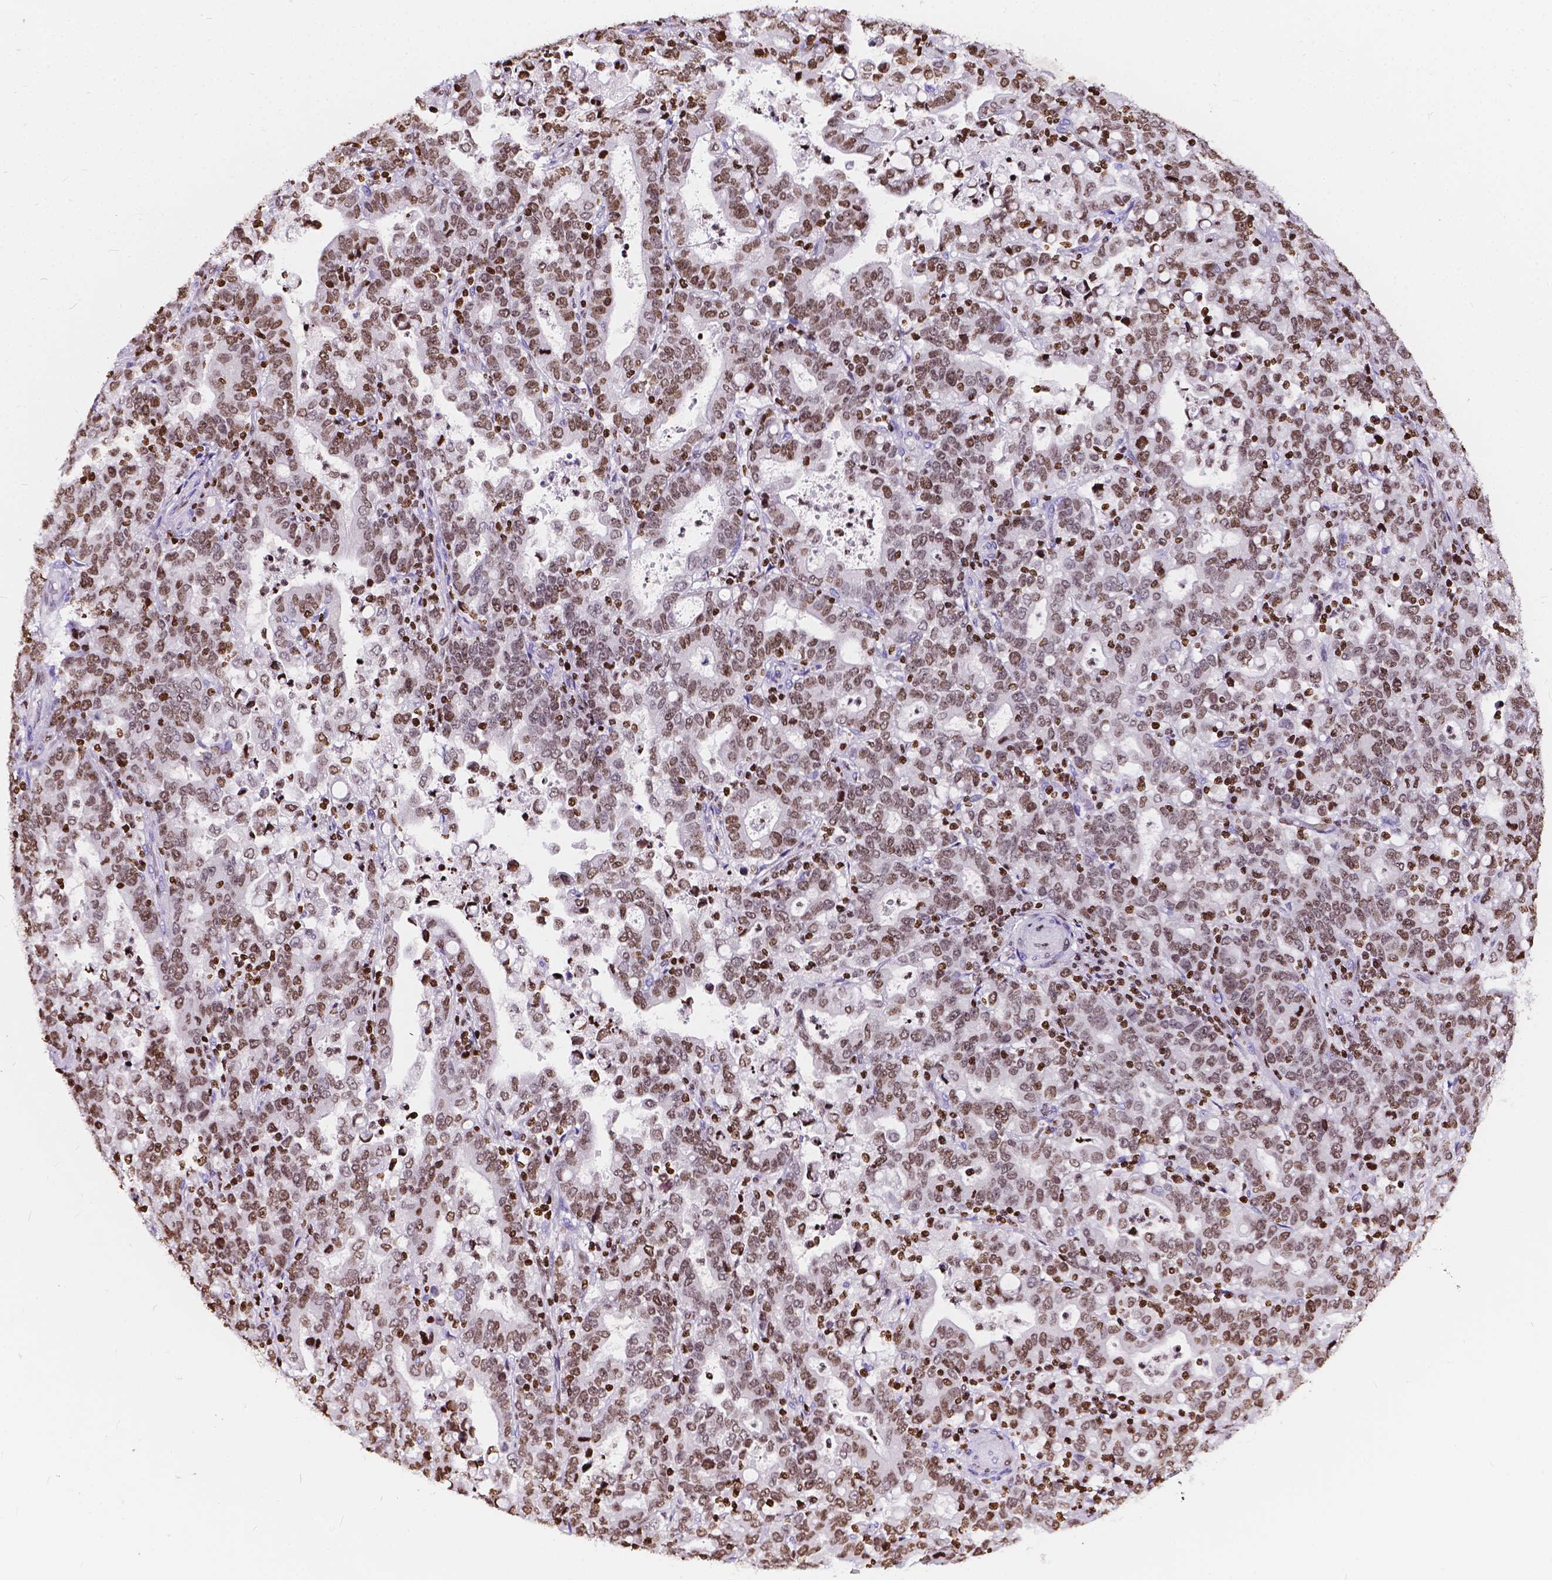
{"staining": {"intensity": "moderate", "quantity": ">75%", "location": "nuclear"}, "tissue": "stomach cancer", "cell_type": "Tumor cells", "image_type": "cancer", "snomed": [{"axis": "morphology", "description": "Adenocarcinoma, NOS"}, {"axis": "topography", "description": "Stomach"}], "caption": "A high-resolution histopathology image shows immunohistochemistry (IHC) staining of stomach cancer, which displays moderate nuclear staining in approximately >75% of tumor cells.", "gene": "CBY3", "patient": {"sex": "male", "age": 82}}